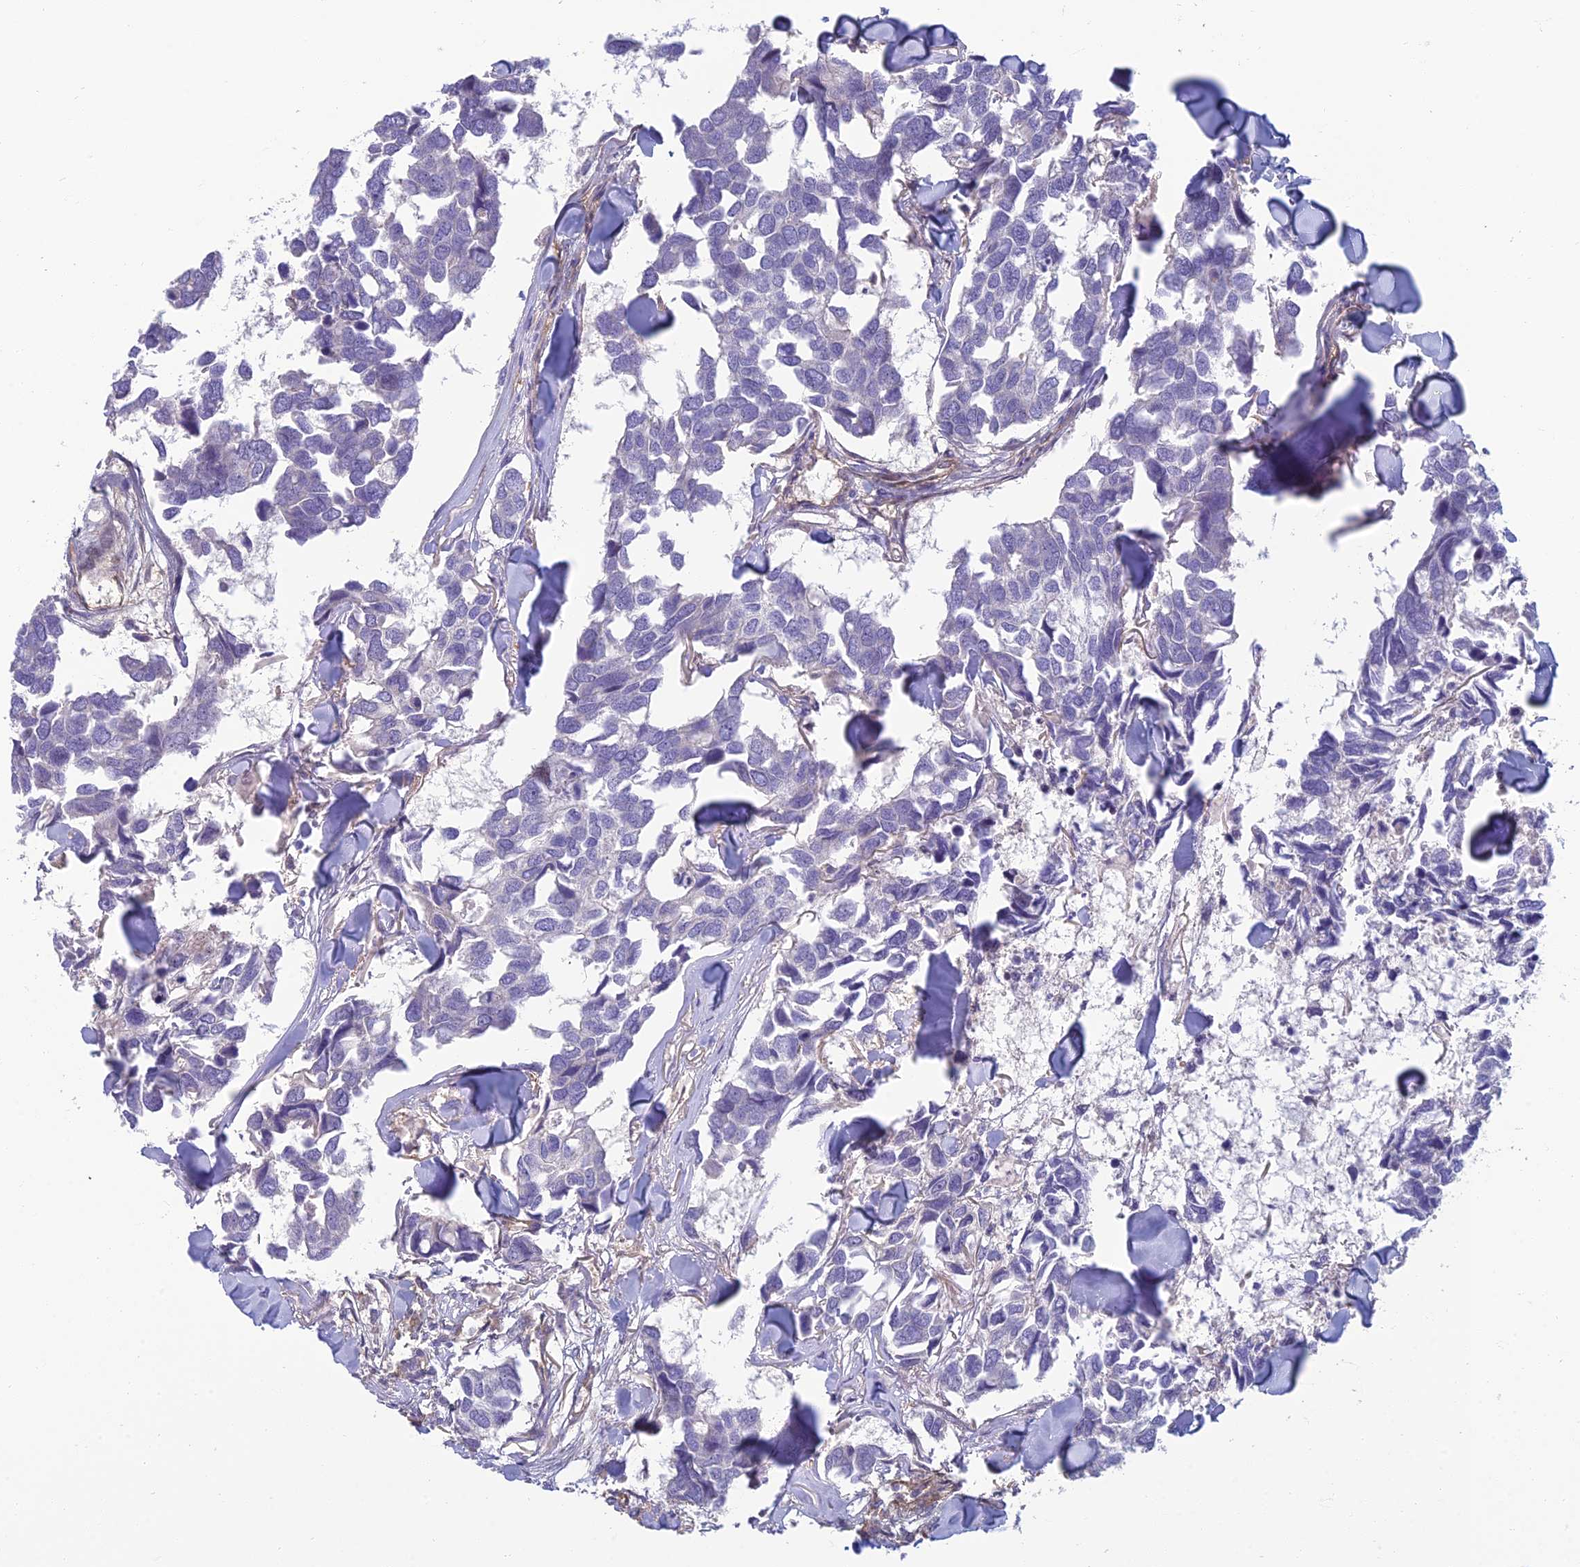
{"staining": {"intensity": "negative", "quantity": "none", "location": "none"}, "tissue": "breast cancer", "cell_type": "Tumor cells", "image_type": "cancer", "snomed": [{"axis": "morphology", "description": "Duct carcinoma"}, {"axis": "topography", "description": "Breast"}], "caption": "DAB (3,3'-diaminobenzidine) immunohistochemical staining of breast cancer (intraductal carcinoma) exhibits no significant positivity in tumor cells.", "gene": "NEURL1", "patient": {"sex": "female", "age": 83}}